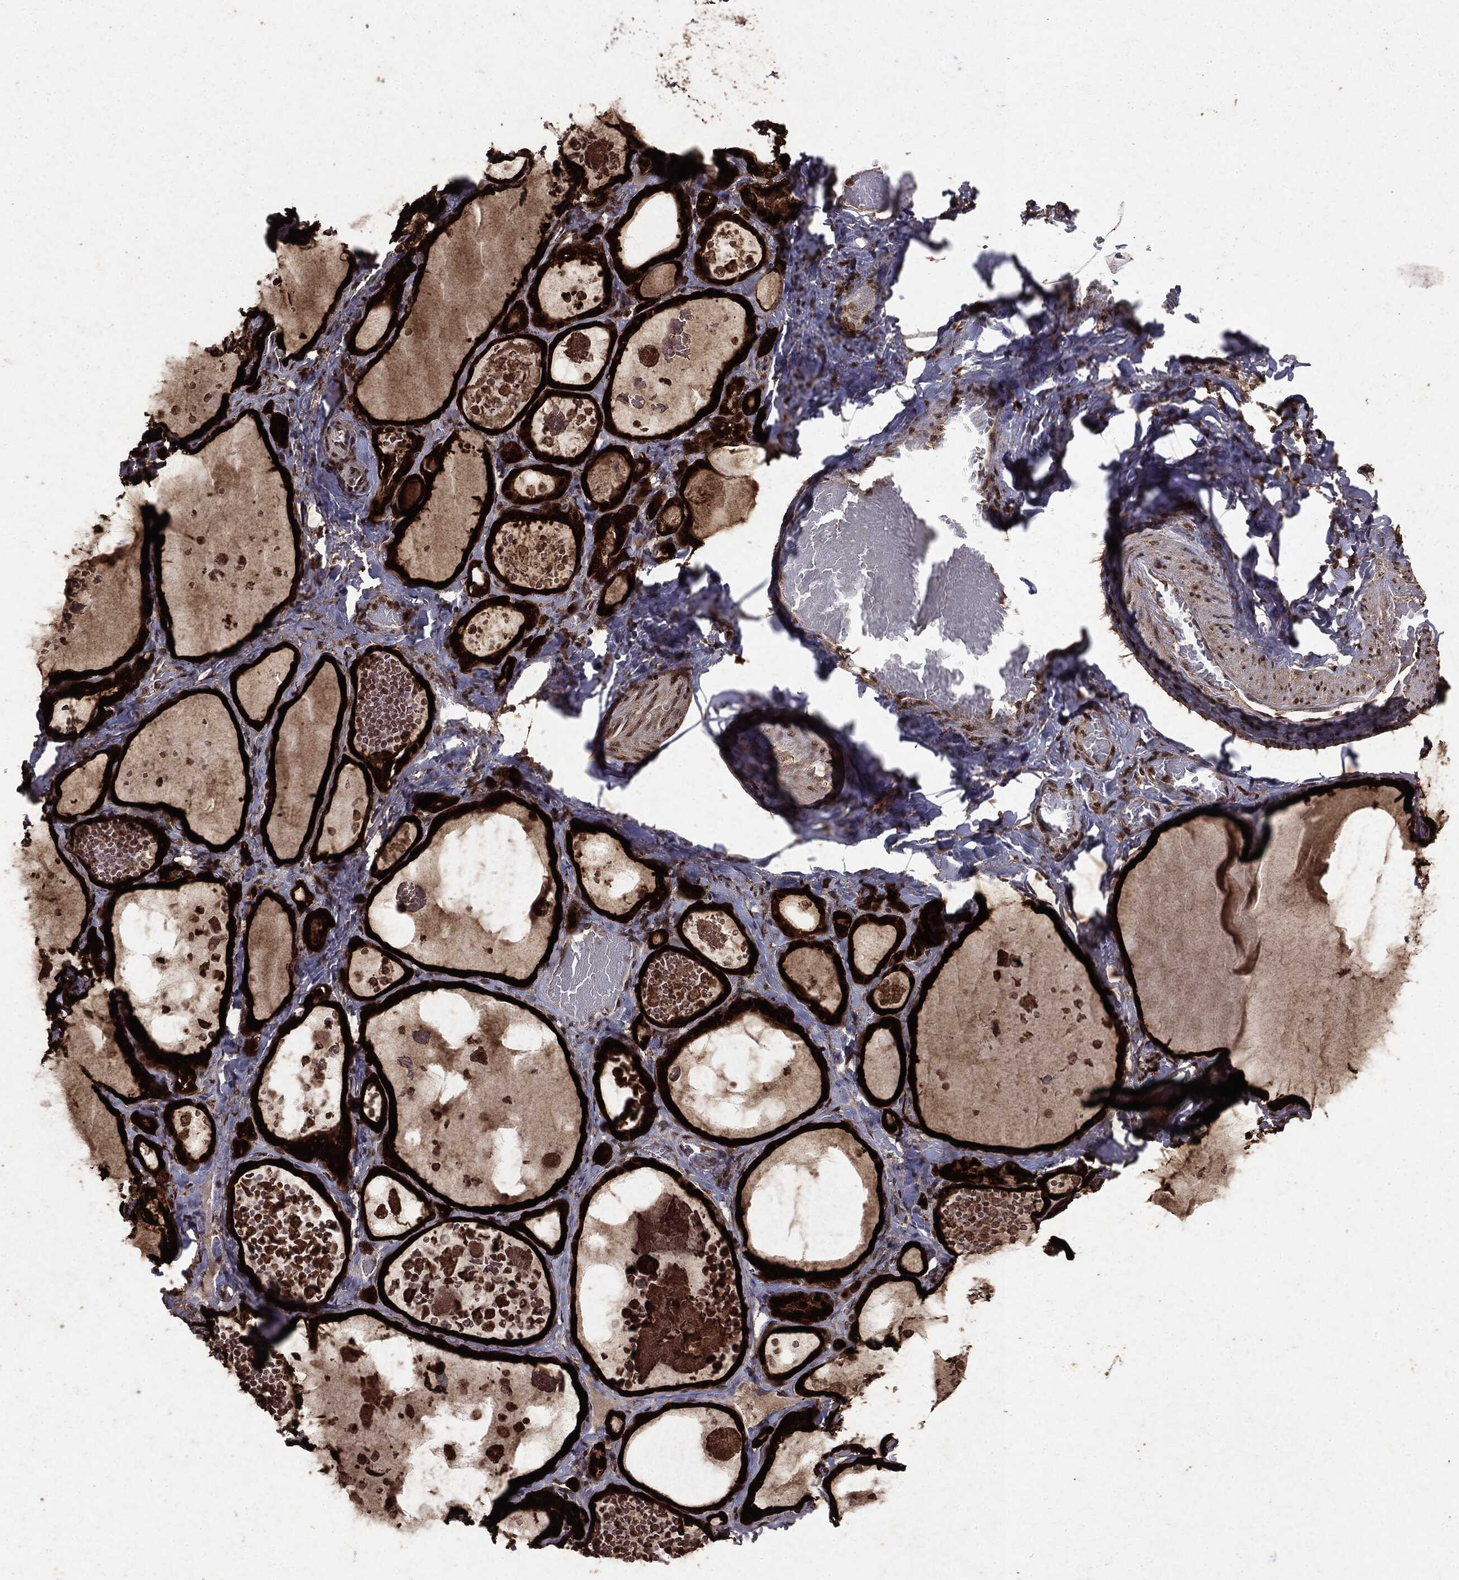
{"staining": {"intensity": "strong", "quantity": ">75%", "location": "cytoplasmic/membranous,nuclear"}, "tissue": "thyroid gland", "cell_type": "Glandular cells", "image_type": "normal", "snomed": [{"axis": "morphology", "description": "Normal tissue, NOS"}, {"axis": "topography", "description": "Thyroid gland"}], "caption": "Thyroid gland stained with IHC shows strong cytoplasmic/membranous,nuclear staining in about >75% of glandular cells. (DAB = brown stain, brightfield microscopy at high magnification).", "gene": "PEBP1", "patient": {"sex": "female", "age": 56}}